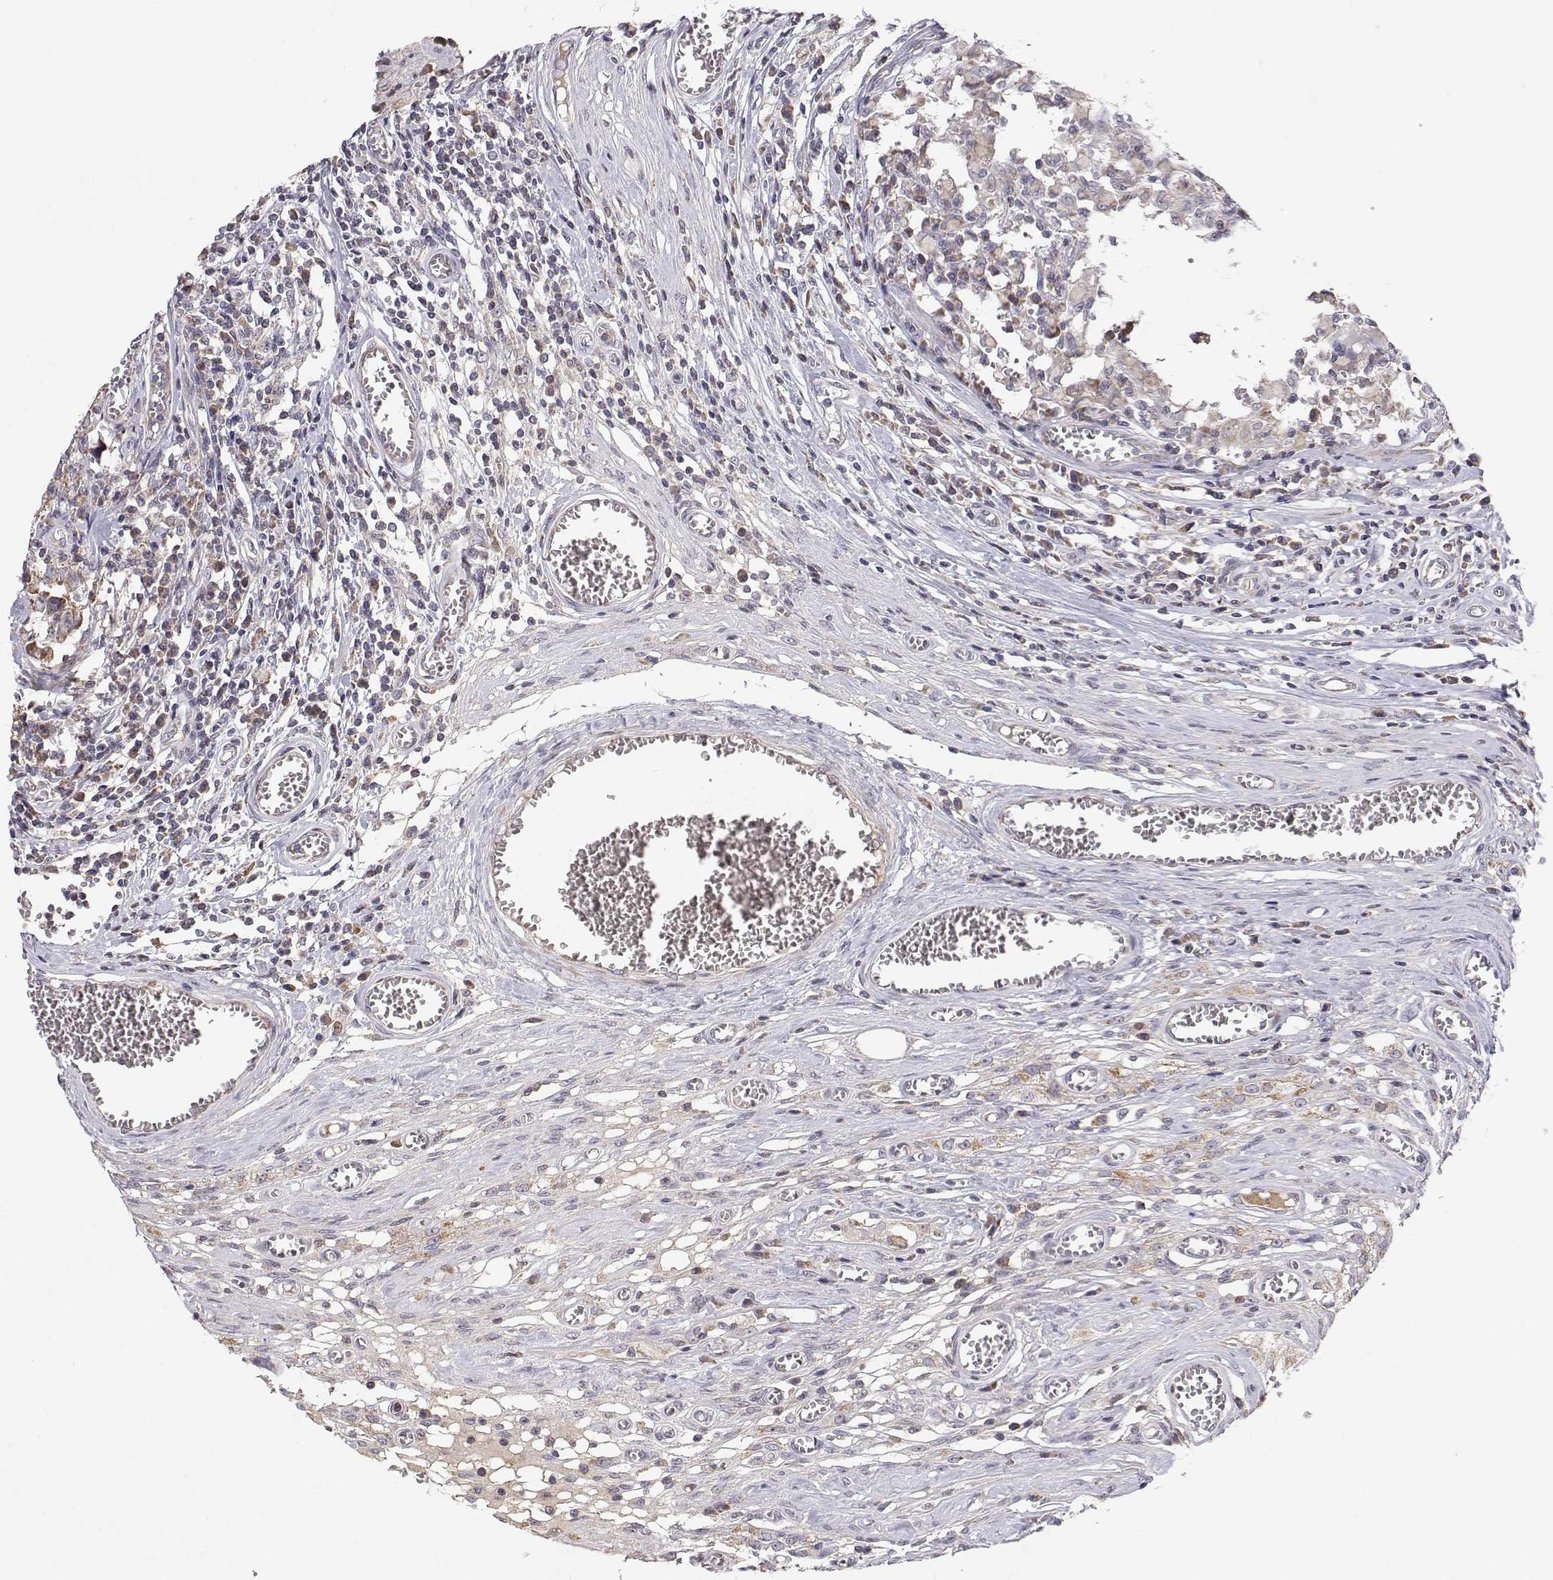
{"staining": {"intensity": "weak", "quantity": "25%-75%", "location": "cytoplasmic/membranous"}, "tissue": "testis cancer", "cell_type": "Tumor cells", "image_type": "cancer", "snomed": [{"axis": "morphology", "description": "Carcinoma, Embryonal, NOS"}, {"axis": "topography", "description": "Testis"}], "caption": "This is an image of immunohistochemistry (IHC) staining of testis cancer, which shows weak expression in the cytoplasmic/membranous of tumor cells.", "gene": "MRPL3", "patient": {"sex": "male", "age": 36}}